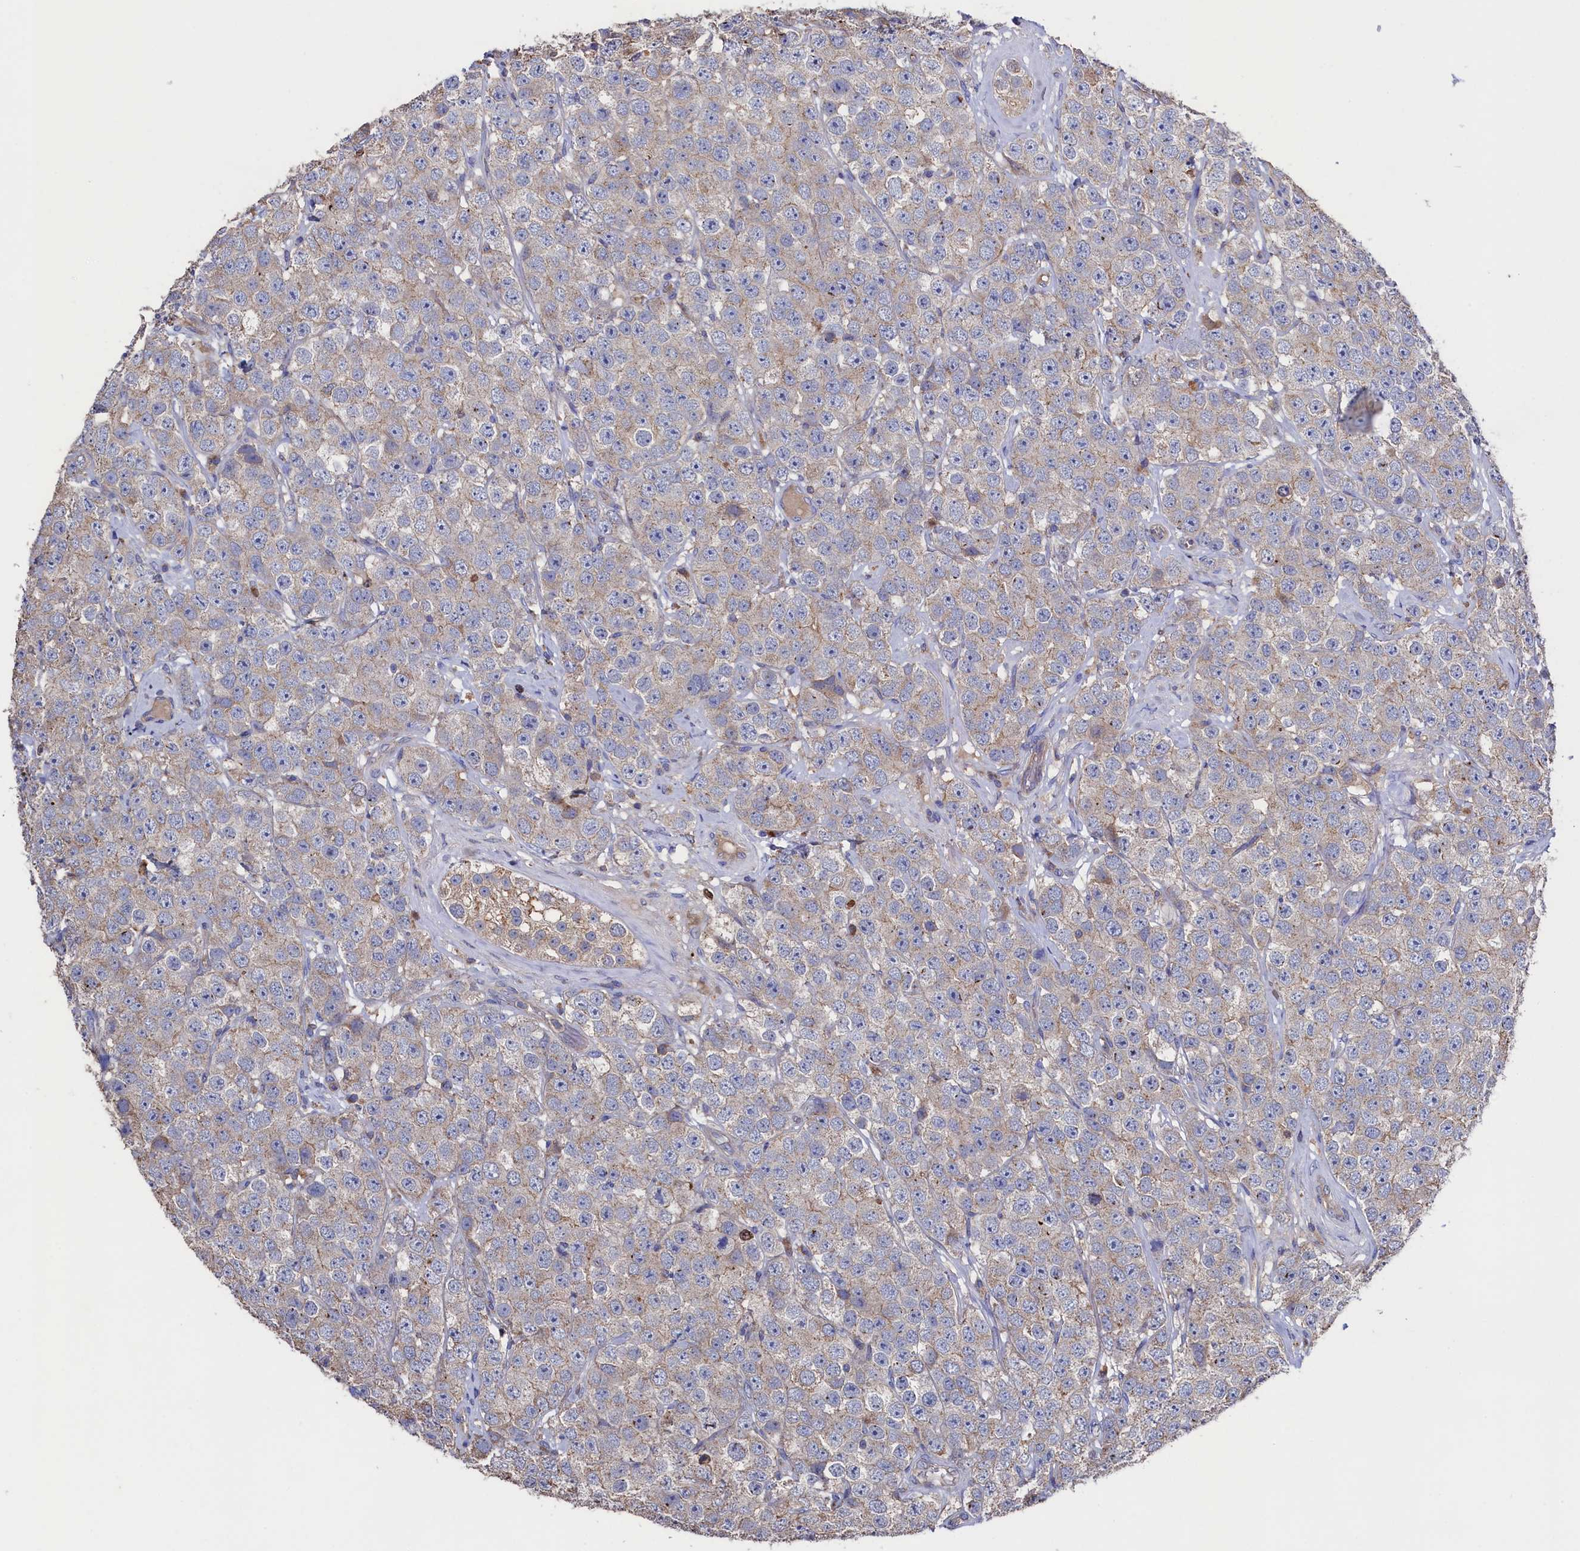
{"staining": {"intensity": "weak", "quantity": ">75%", "location": "cytoplasmic/membranous"}, "tissue": "testis cancer", "cell_type": "Tumor cells", "image_type": "cancer", "snomed": [{"axis": "morphology", "description": "Seminoma, NOS"}, {"axis": "topography", "description": "Testis"}], "caption": "Testis cancer (seminoma) stained with DAB immunohistochemistry displays low levels of weak cytoplasmic/membranous staining in approximately >75% of tumor cells. The staining was performed using DAB, with brown indicating positive protein expression. Nuclei are stained blue with hematoxylin.", "gene": "TK2", "patient": {"sex": "male", "age": 28}}